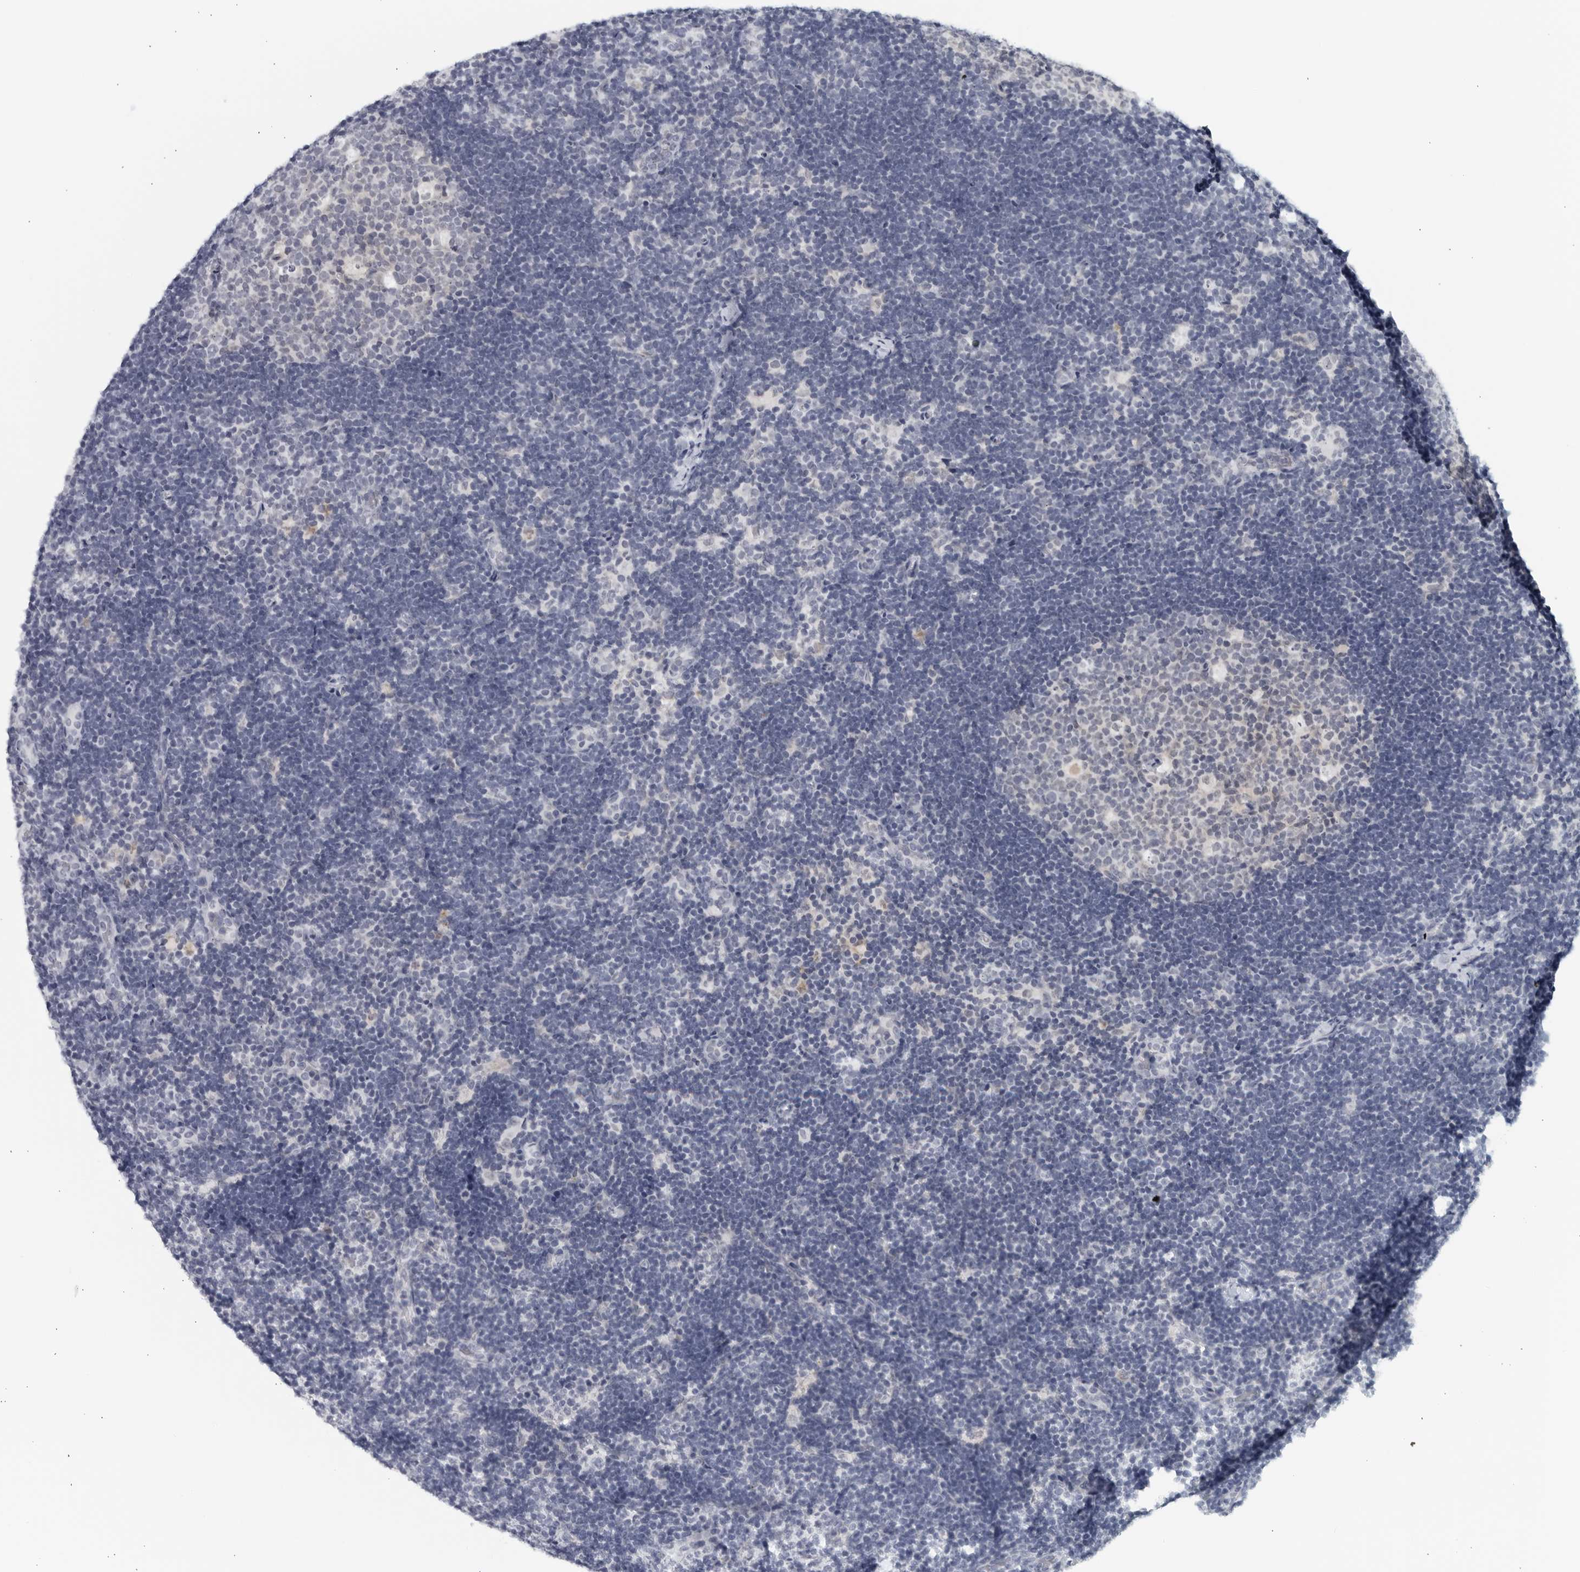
{"staining": {"intensity": "negative", "quantity": "none", "location": "none"}, "tissue": "lymph node", "cell_type": "Germinal center cells", "image_type": "normal", "snomed": [{"axis": "morphology", "description": "Normal tissue, NOS"}, {"axis": "topography", "description": "Lymph node"}], "caption": "This is an IHC histopathology image of normal lymph node. There is no expression in germinal center cells.", "gene": "MATN1", "patient": {"sex": "female", "age": 22}}